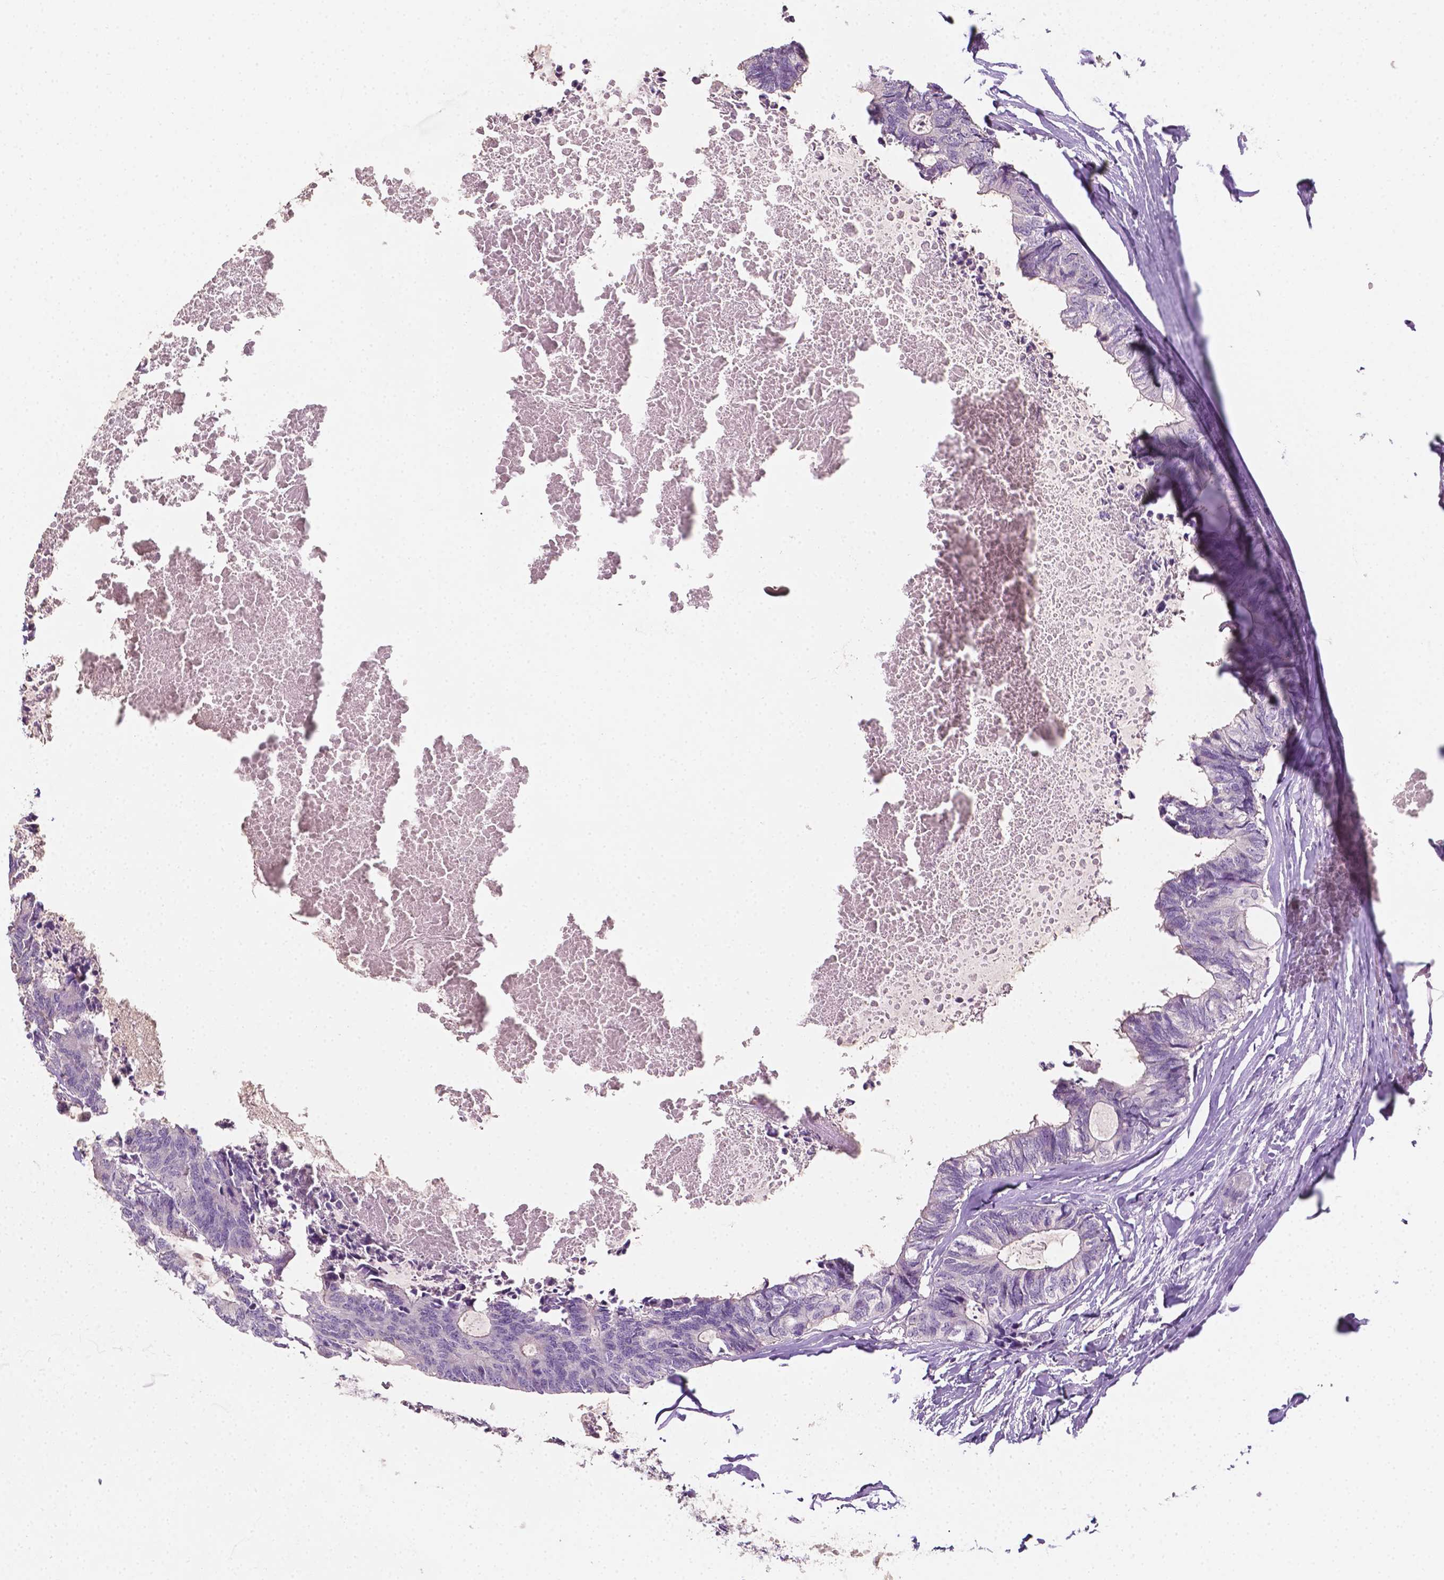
{"staining": {"intensity": "negative", "quantity": "none", "location": "none"}, "tissue": "colorectal cancer", "cell_type": "Tumor cells", "image_type": "cancer", "snomed": [{"axis": "morphology", "description": "Adenocarcinoma, NOS"}, {"axis": "topography", "description": "Colon"}, {"axis": "topography", "description": "Rectum"}], "caption": "Colorectal cancer (adenocarcinoma) was stained to show a protein in brown. There is no significant positivity in tumor cells.", "gene": "EGFR", "patient": {"sex": "male", "age": 57}}